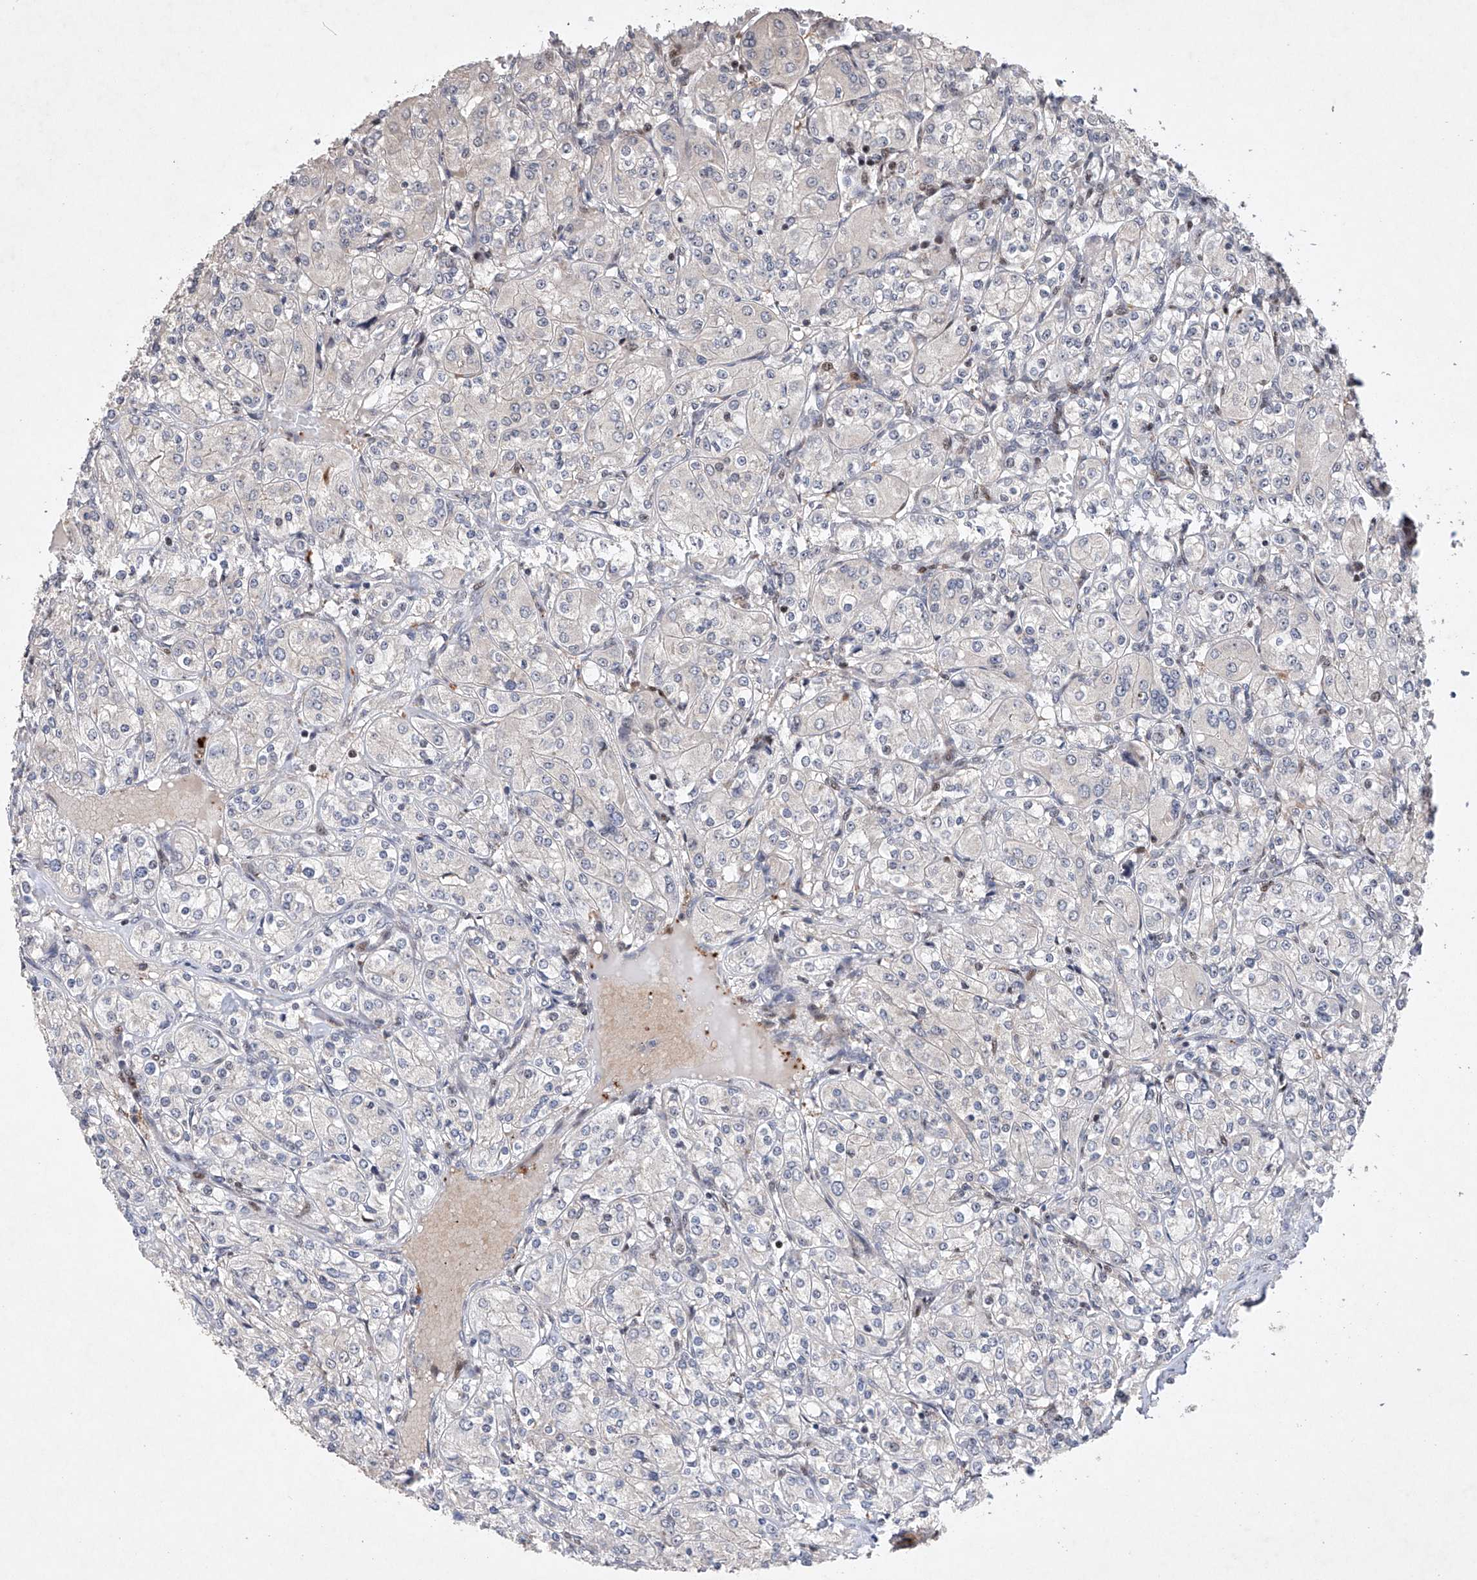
{"staining": {"intensity": "negative", "quantity": "none", "location": "none"}, "tissue": "renal cancer", "cell_type": "Tumor cells", "image_type": "cancer", "snomed": [{"axis": "morphology", "description": "Adenocarcinoma, NOS"}, {"axis": "topography", "description": "Kidney"}], "caption": "Tumor cells are negative for protein expression in human renal cancer (adenocarcinoma).", "gene": "AFG1L", "patient": {"sex": "male", "age": 77}}